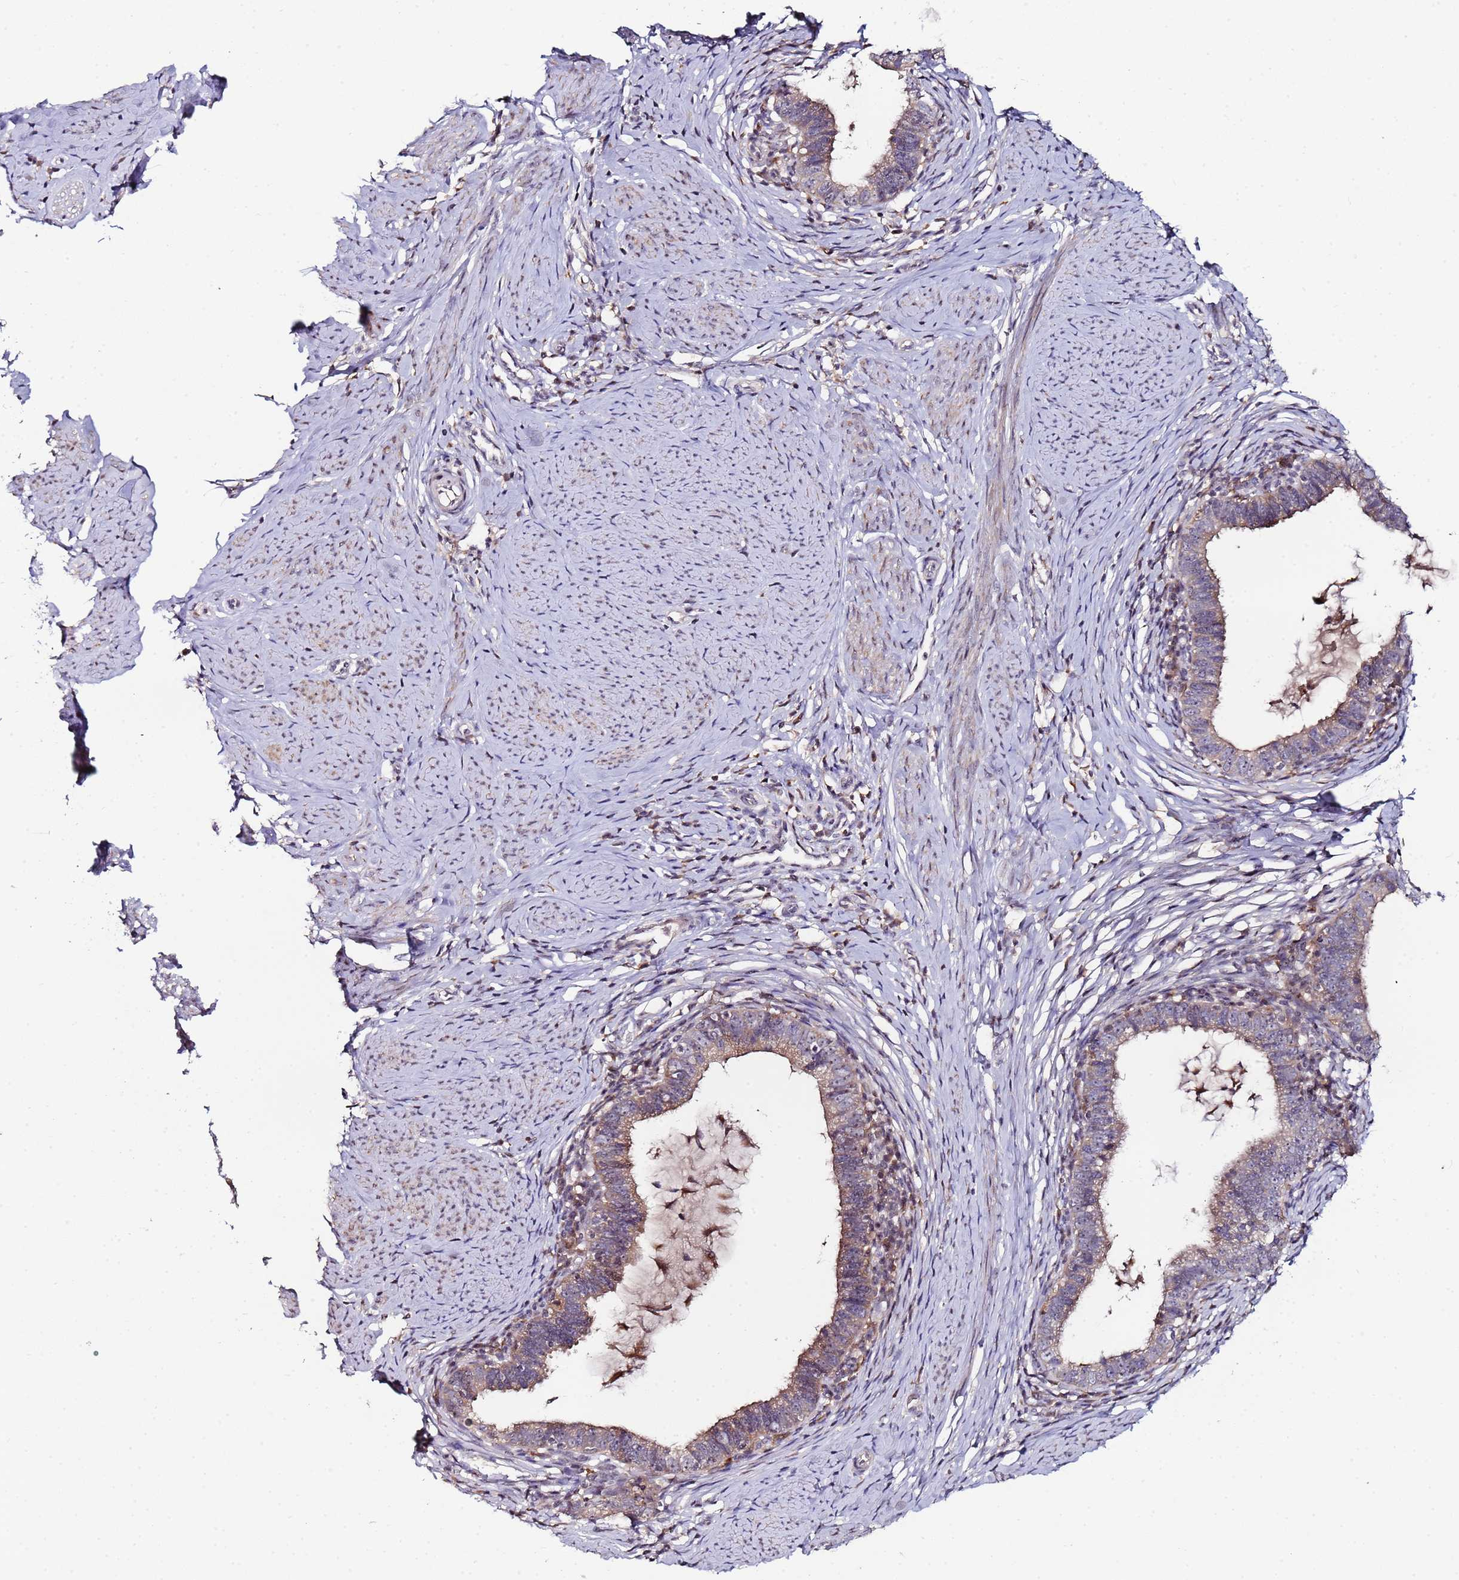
{"staining": {"intensity": "moderate", "quantity": "25%-75%", "location": "cytoplasmic/membranous"}, "tissue": "cervical cancer", "cell_type": "Tumor cells", "image_type": "cancer", "snomed": [{"axis": "morphology", "description": "Adenocarcinoma, NOS"}, {"axis": "topography", "description": "Cervix"}], "caption": "The immunohistochemical stain labels moderate cytoplasmic/membranous positivity in tumor cells of cervical adenocarcinoma tissue.", "gene": "KRI1", "patient": {"sex": "female", "age": 36}}